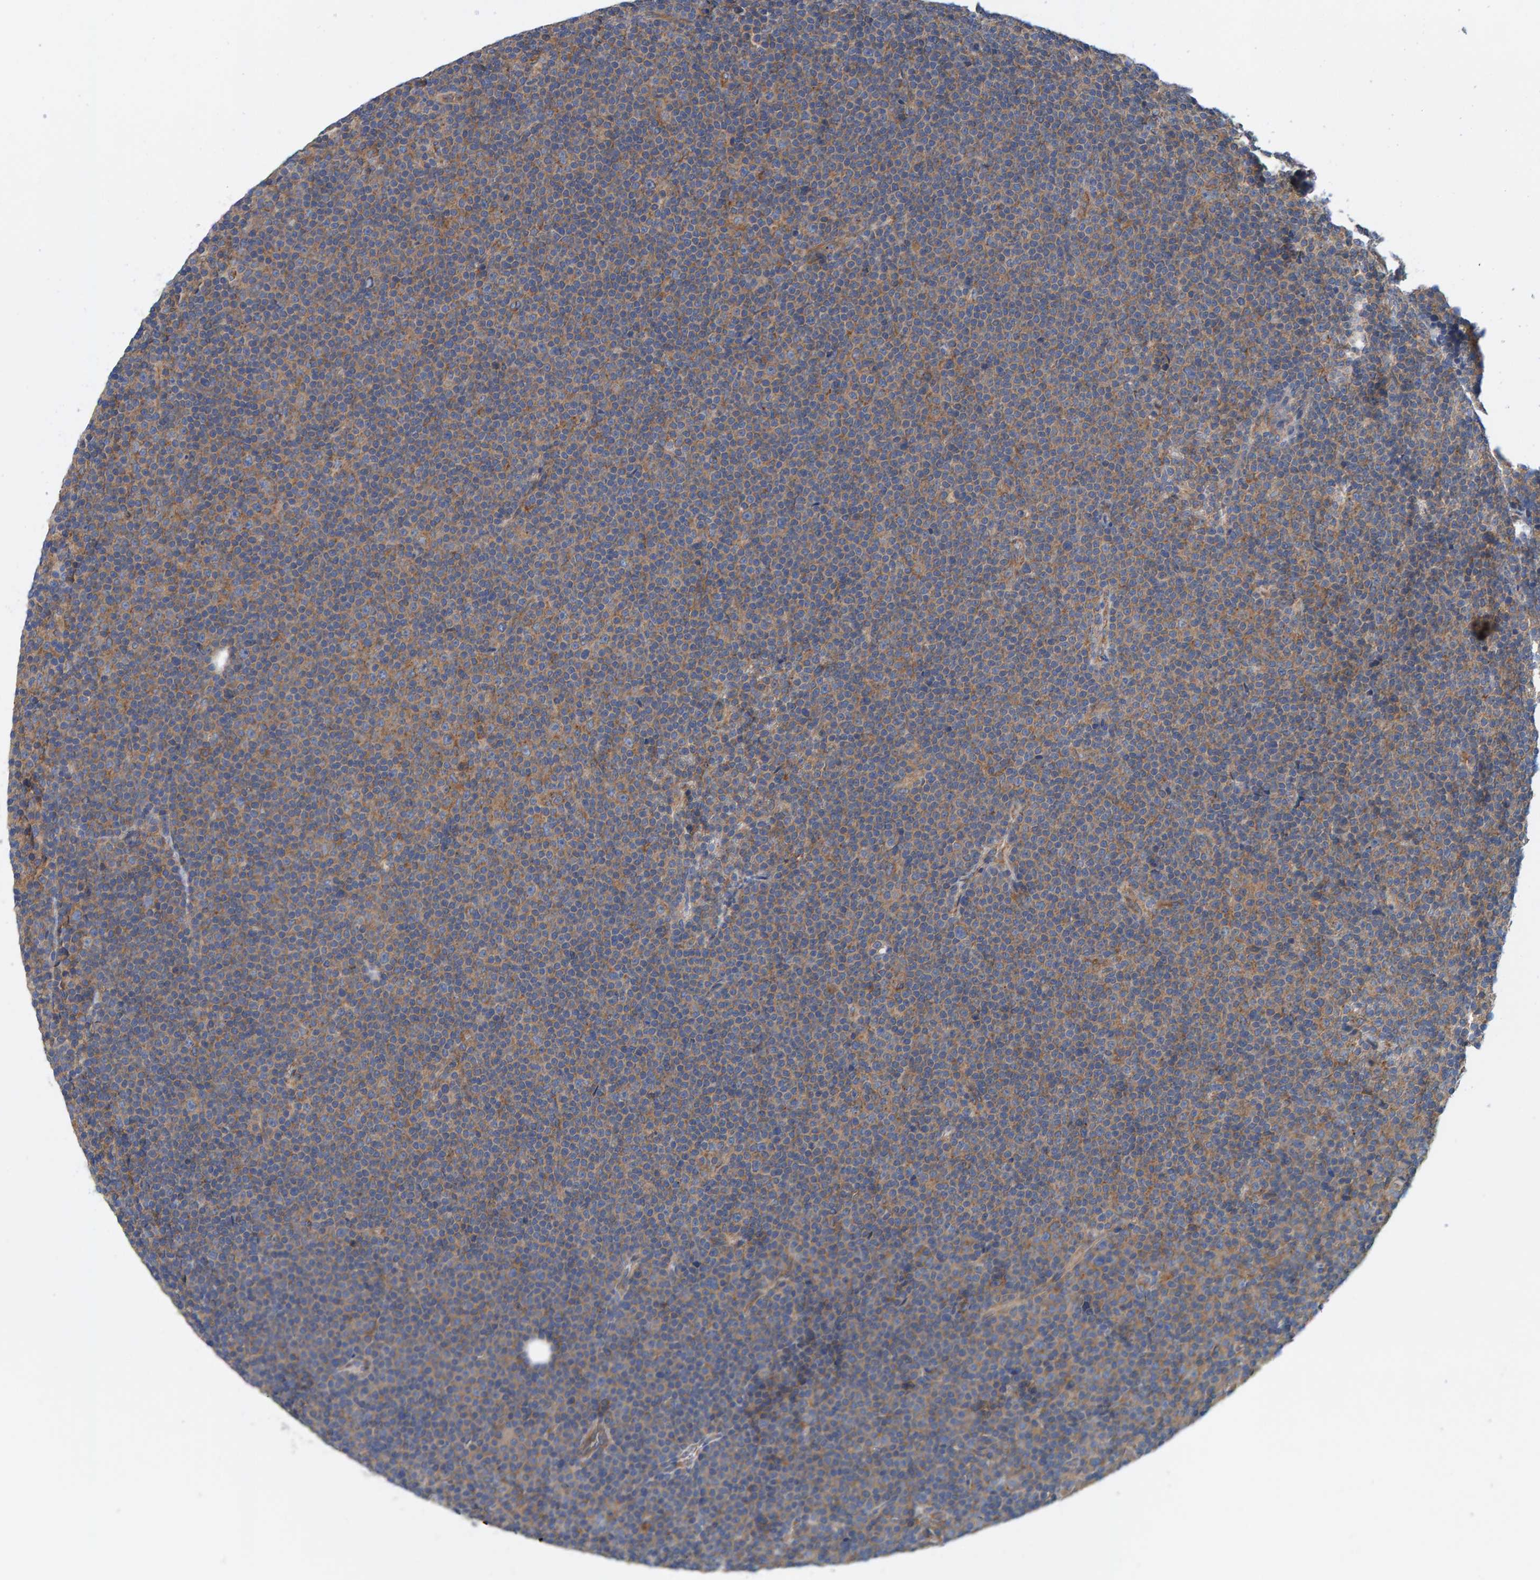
{"staining": {"intensity": "moderate", "quantity": "<25%", "location": "cytoplasmic/membranous"}, "tissue": "lymphoma", "cell_type": "Tumor cells", "image_type": "cancer", "snomed": [{"axis": "morphology", "description": "Malignant lymphoma, non-Hodgkin's type, Low grade"}, {"axis": "topography", "description": "Lymph node"}], "caption": "Protein expression by immunohistochemistry reveals moderate cytoplasmic/membranous staining in about <25% of tumor cells in low-grade malignant lymphoma, non-Hodgkin's type. The staining is performed using DAB brown chromogen to label protein expression. The nuclei are counter-stained blue using hematoxylin.", "gene": "MKLN1", "patient": {"sex": "female", "age": 67}}